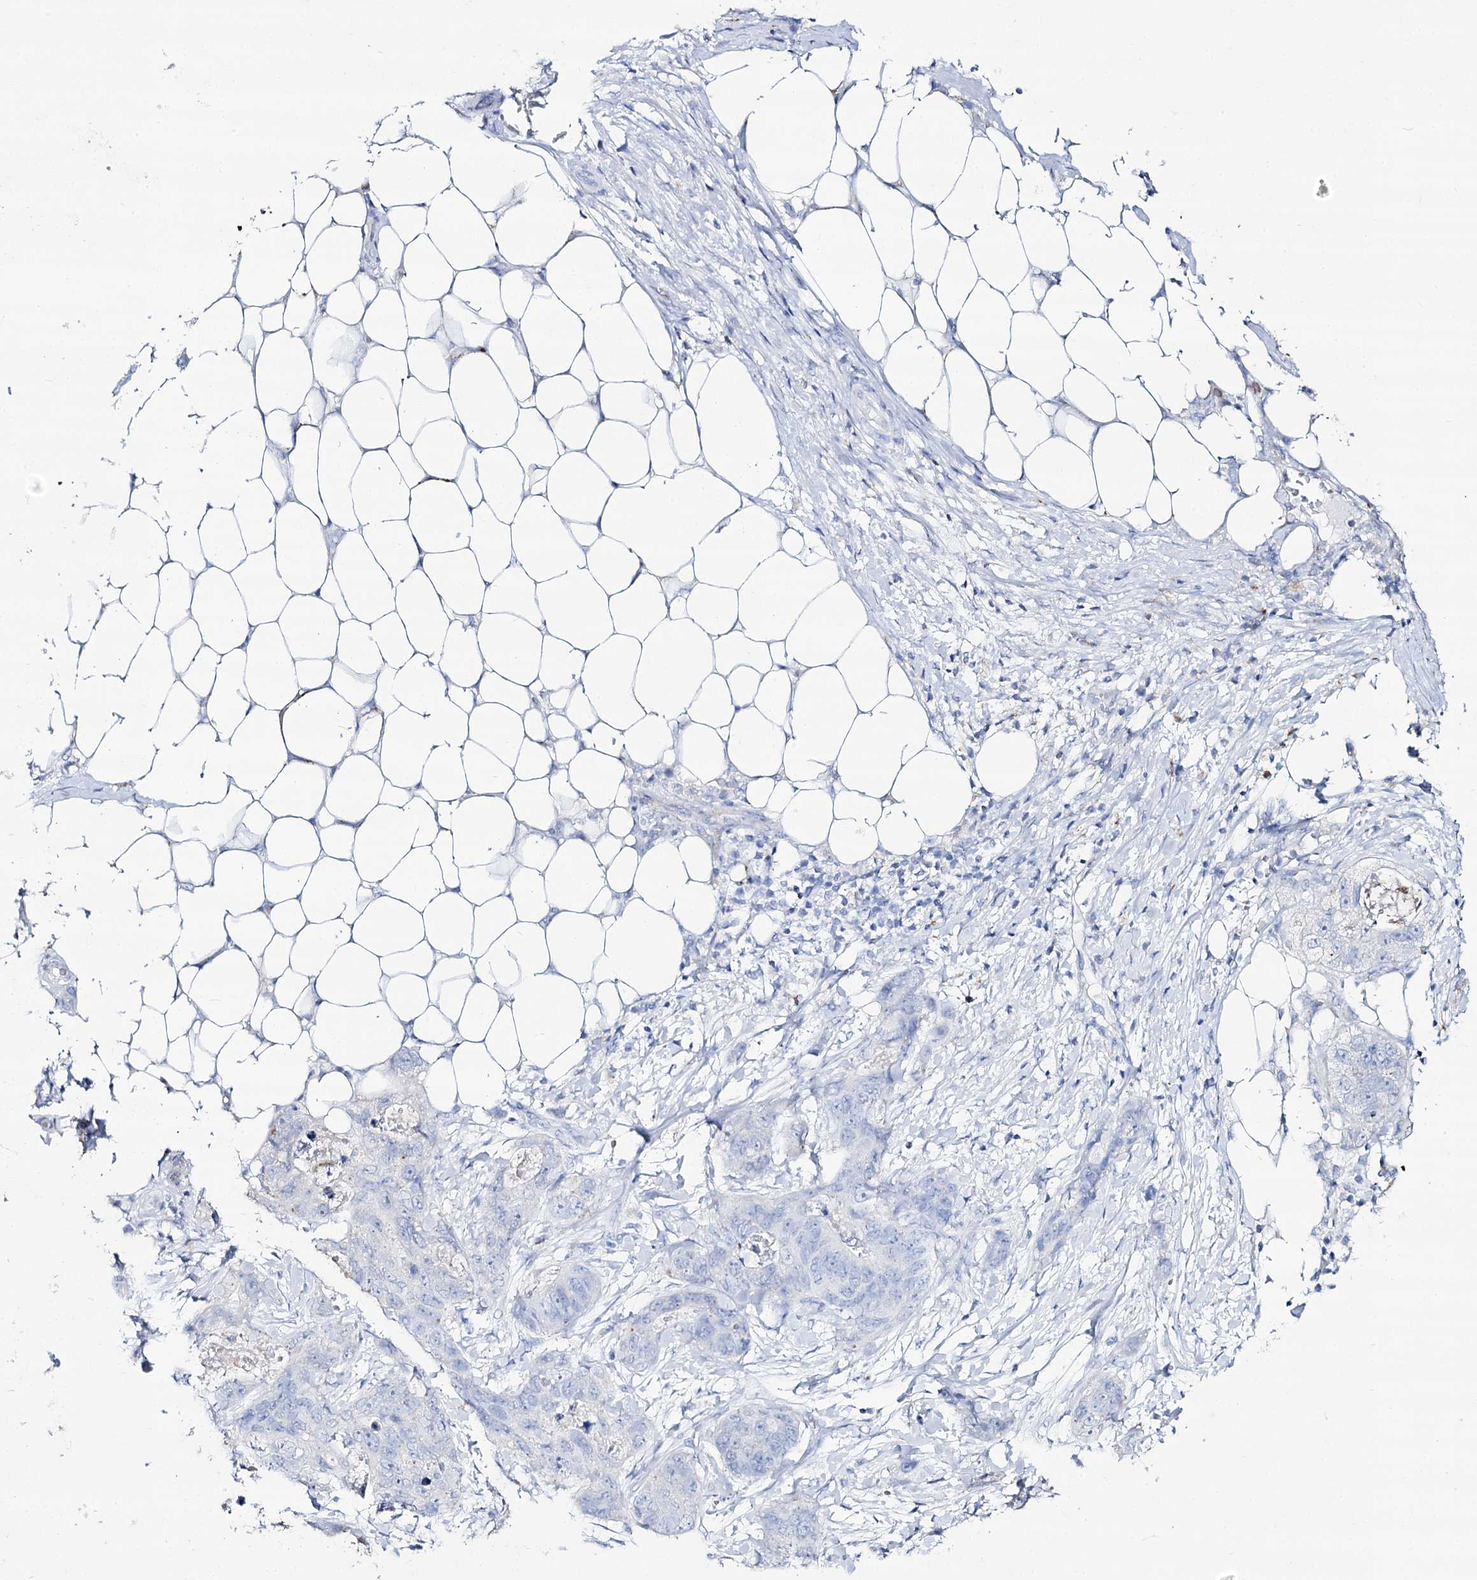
{"staining": {"intensity": "negative", "quantity": "none", "location": "none"}, "tissue": "stomach cancer", "cell_type": "Tumor cells", "image_type": "cancer", "snomed": [{"axis": "morphology", "description": "Adenocarcinoma, NOS"}, {"axis": "topography", "description": "Stomach"}], "caption": "IHC of stomach adenocarcinoma displays no expression in tumor cells.", "gene": "SLC3A1", "patient": {"sex": "female", "age": 89}}